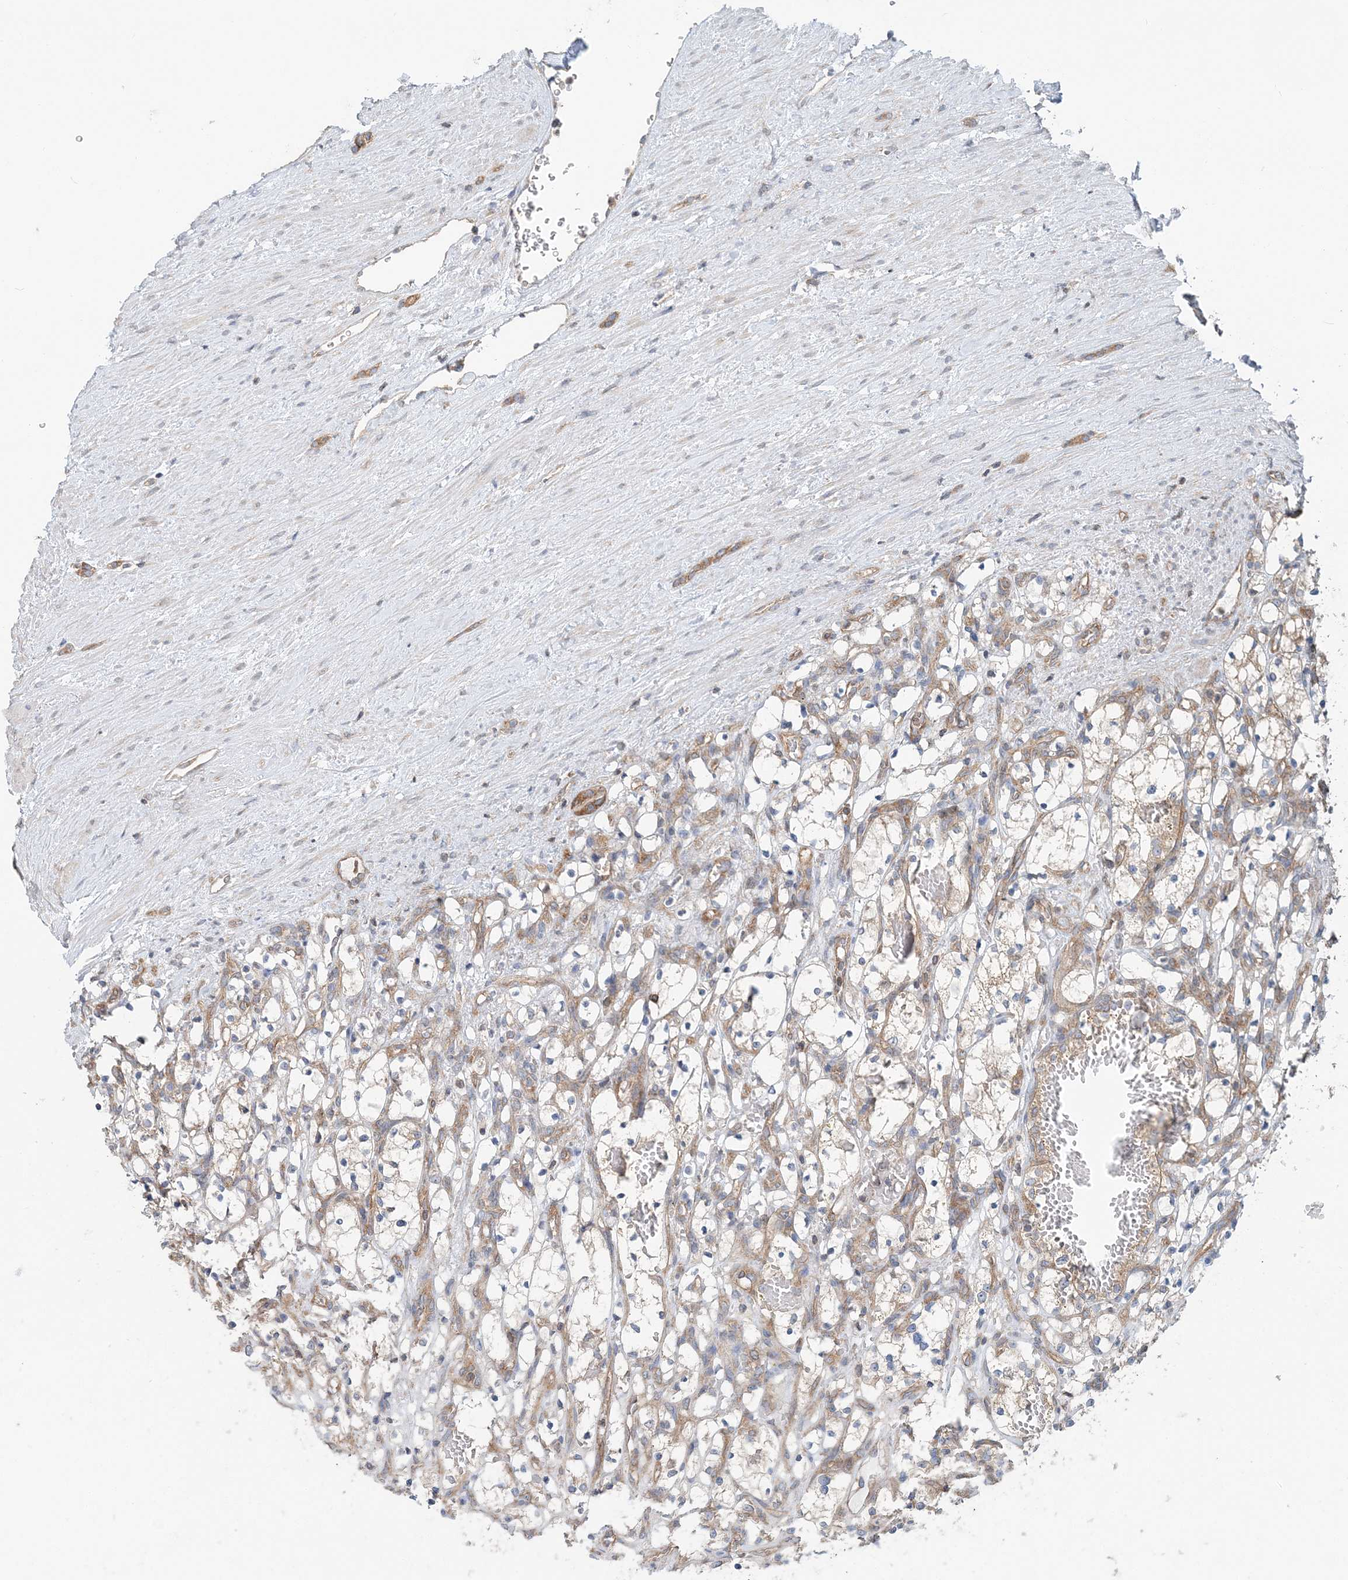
{"staining": {"intensity": "weak", "quantity": "<25%", "location": "cytoplasmic/membranous"}, "tissue": "renal cancer", "cell_type": "Tumor cells", "image_type": "cancer", "snomed": [{"axis": "morphology", "description": "Adenocarcinoma, NOS"}, {"axis": "topography", "description": "Kidney"}], "caption": "Micrograph shows no protein expression in tumor cells of renal adenocarcinoma tissue.", "gene": "MOB4", "patient": {"sex": "female", "age": 69}}